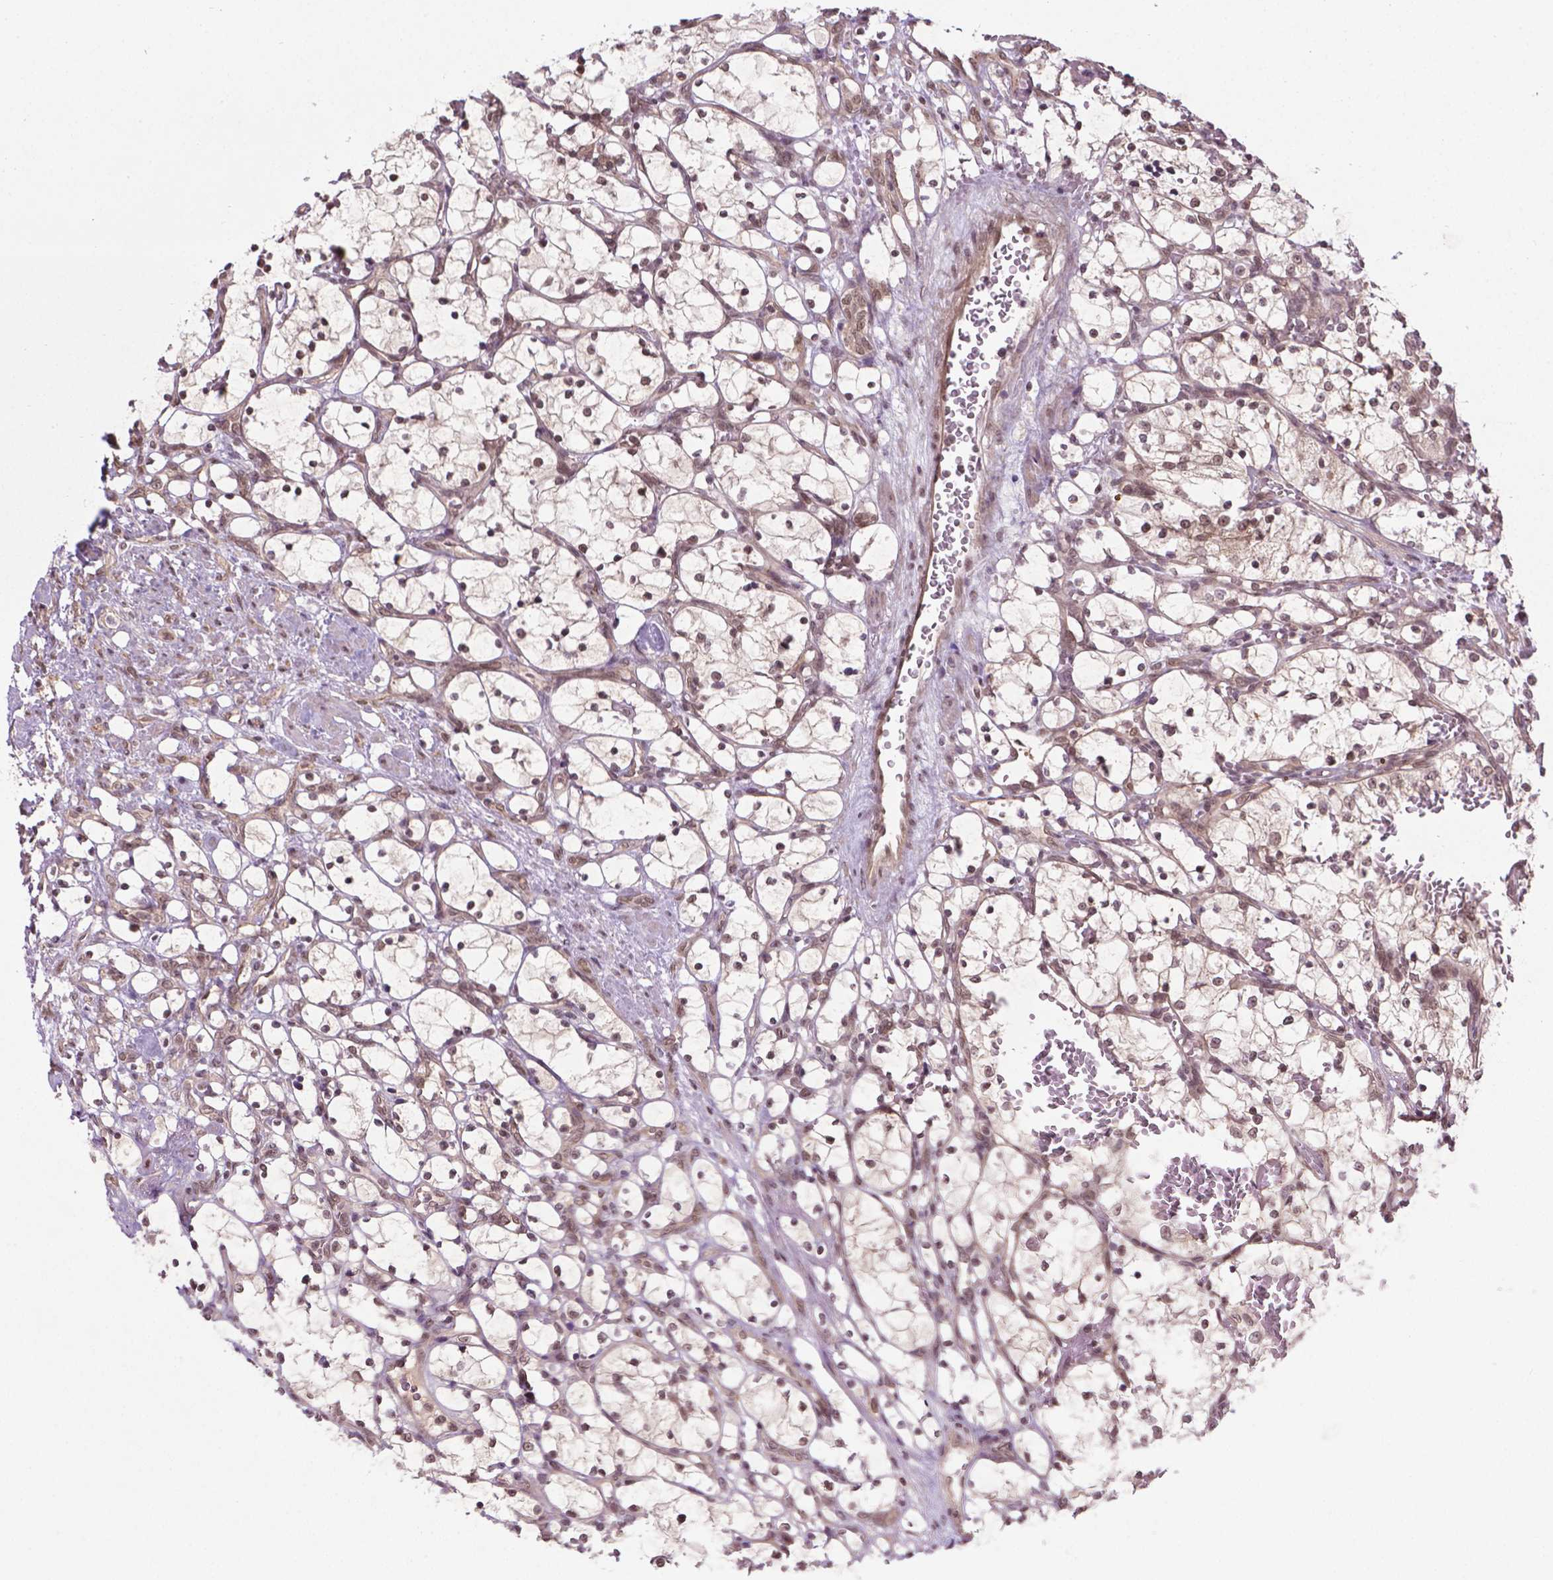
{"staining": {"intensity": "weak", "quantity": ">75%", "location": "nuclear"}, "tissue": "renal cancer", "cell_type": "Tumor cells", "image_type": "cancer", "snomed": [{"axis": "morphology", "description": "Adenocarcinoma, NOS"}, {"axis": "topography", "description": "Kidney"}], "caption": "Approximately >75% of tumor cells in renal cancer reveal weak nuclear protein positivity as visualized by brown immunohistochemical staining.", "gene": "ANKRD54", "patient": {"sex": "female", "age": 69}}